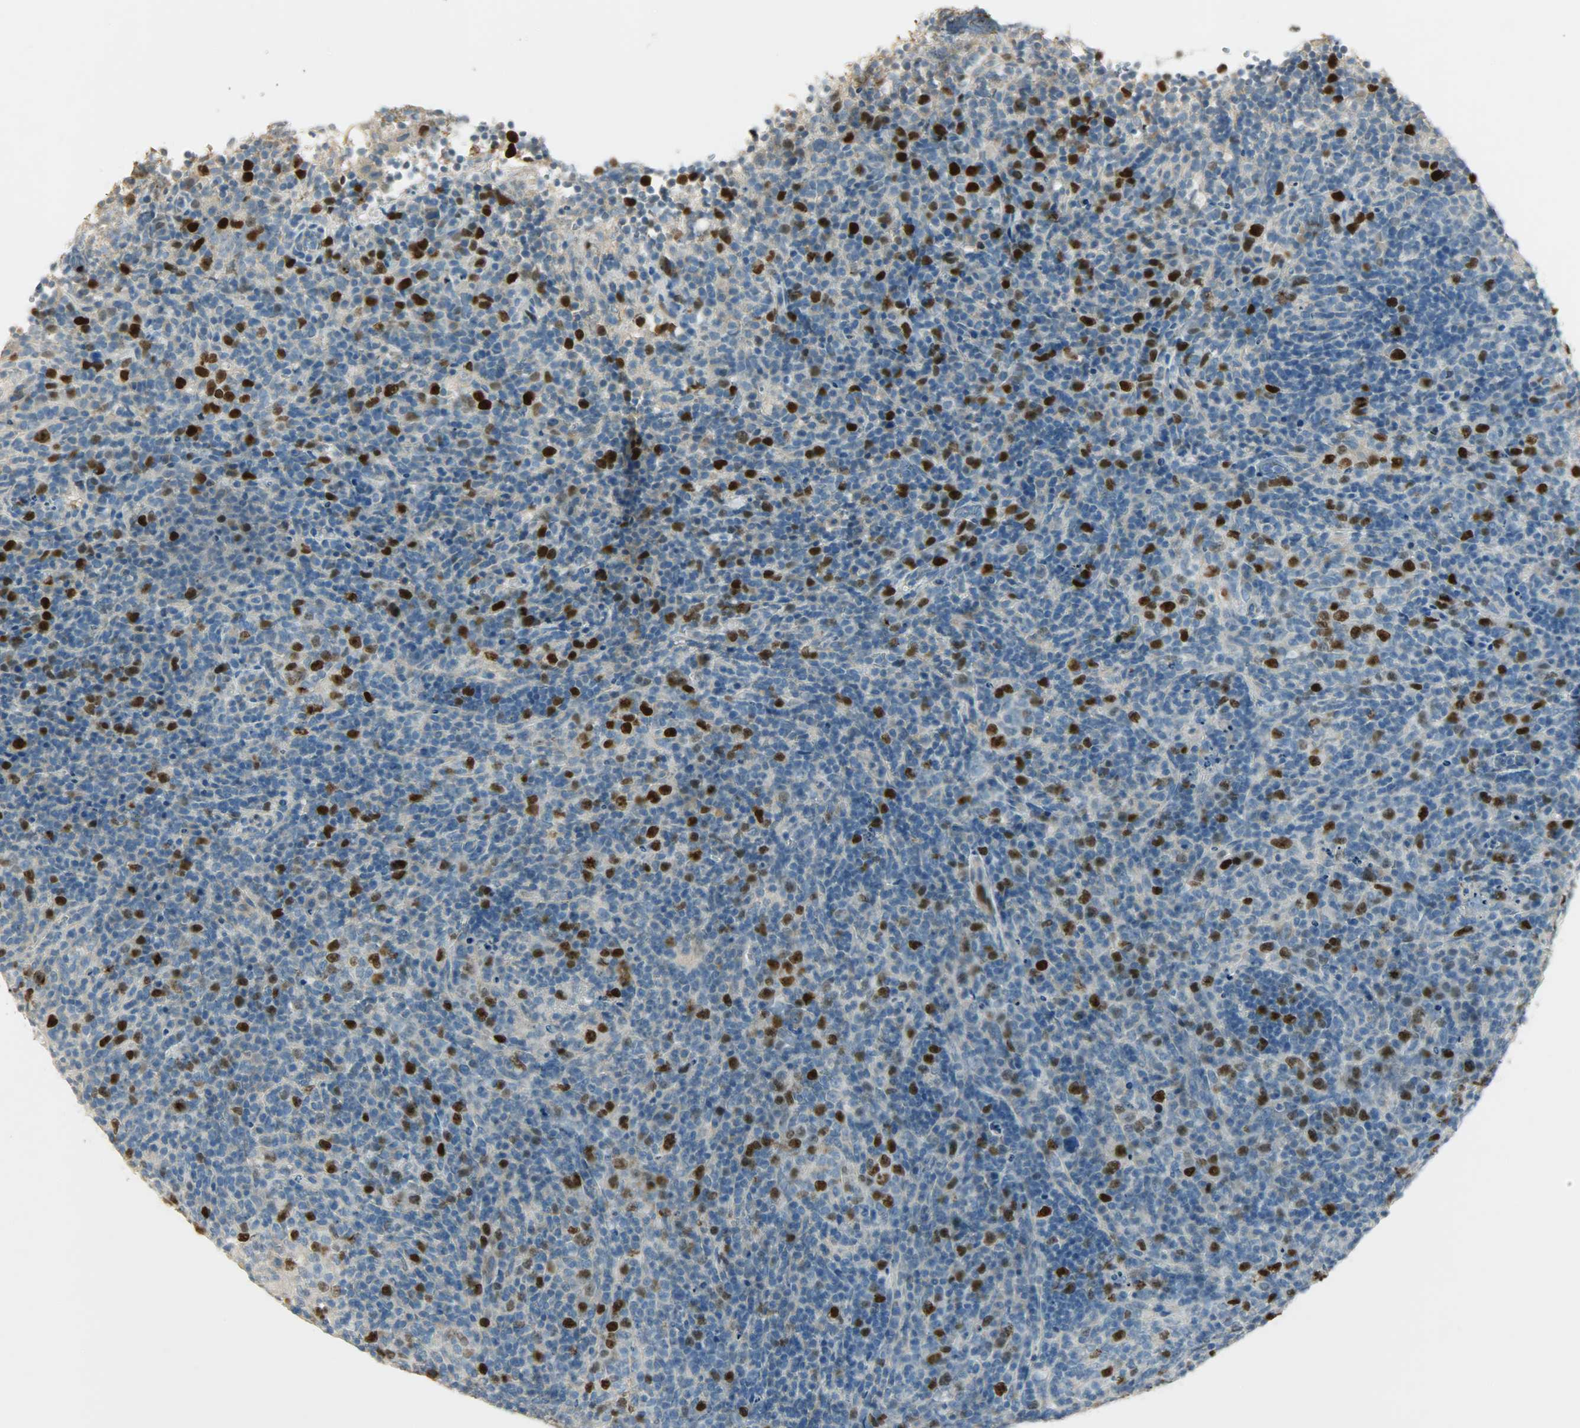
{"staining": {"intensity": "strong", "quantity": "<25%", "location": "cytoplasmic/membranous,nuclear"}, "tissue": "lymphoma", "cell_type": "Tumor cells", "image_type": "cancer", "snomed": [{"axis": "morphology", "description": "Malignant lymphoma, non-Hodgkin's type, High grade"}, {"axis": "topography", "description": "Lymph node"}], "caption": "Protein staining demonstrates strong cytoplasmic/membranous and nuclear expression in about <25% of tumor cells in malignant lymphoma, non-Hodgkin's type (high-grade). The protein is shown in brown color, while the nuclei are stained blue.", "gene": "TPX2", "patient": {"sex": "female", "age": 76}}